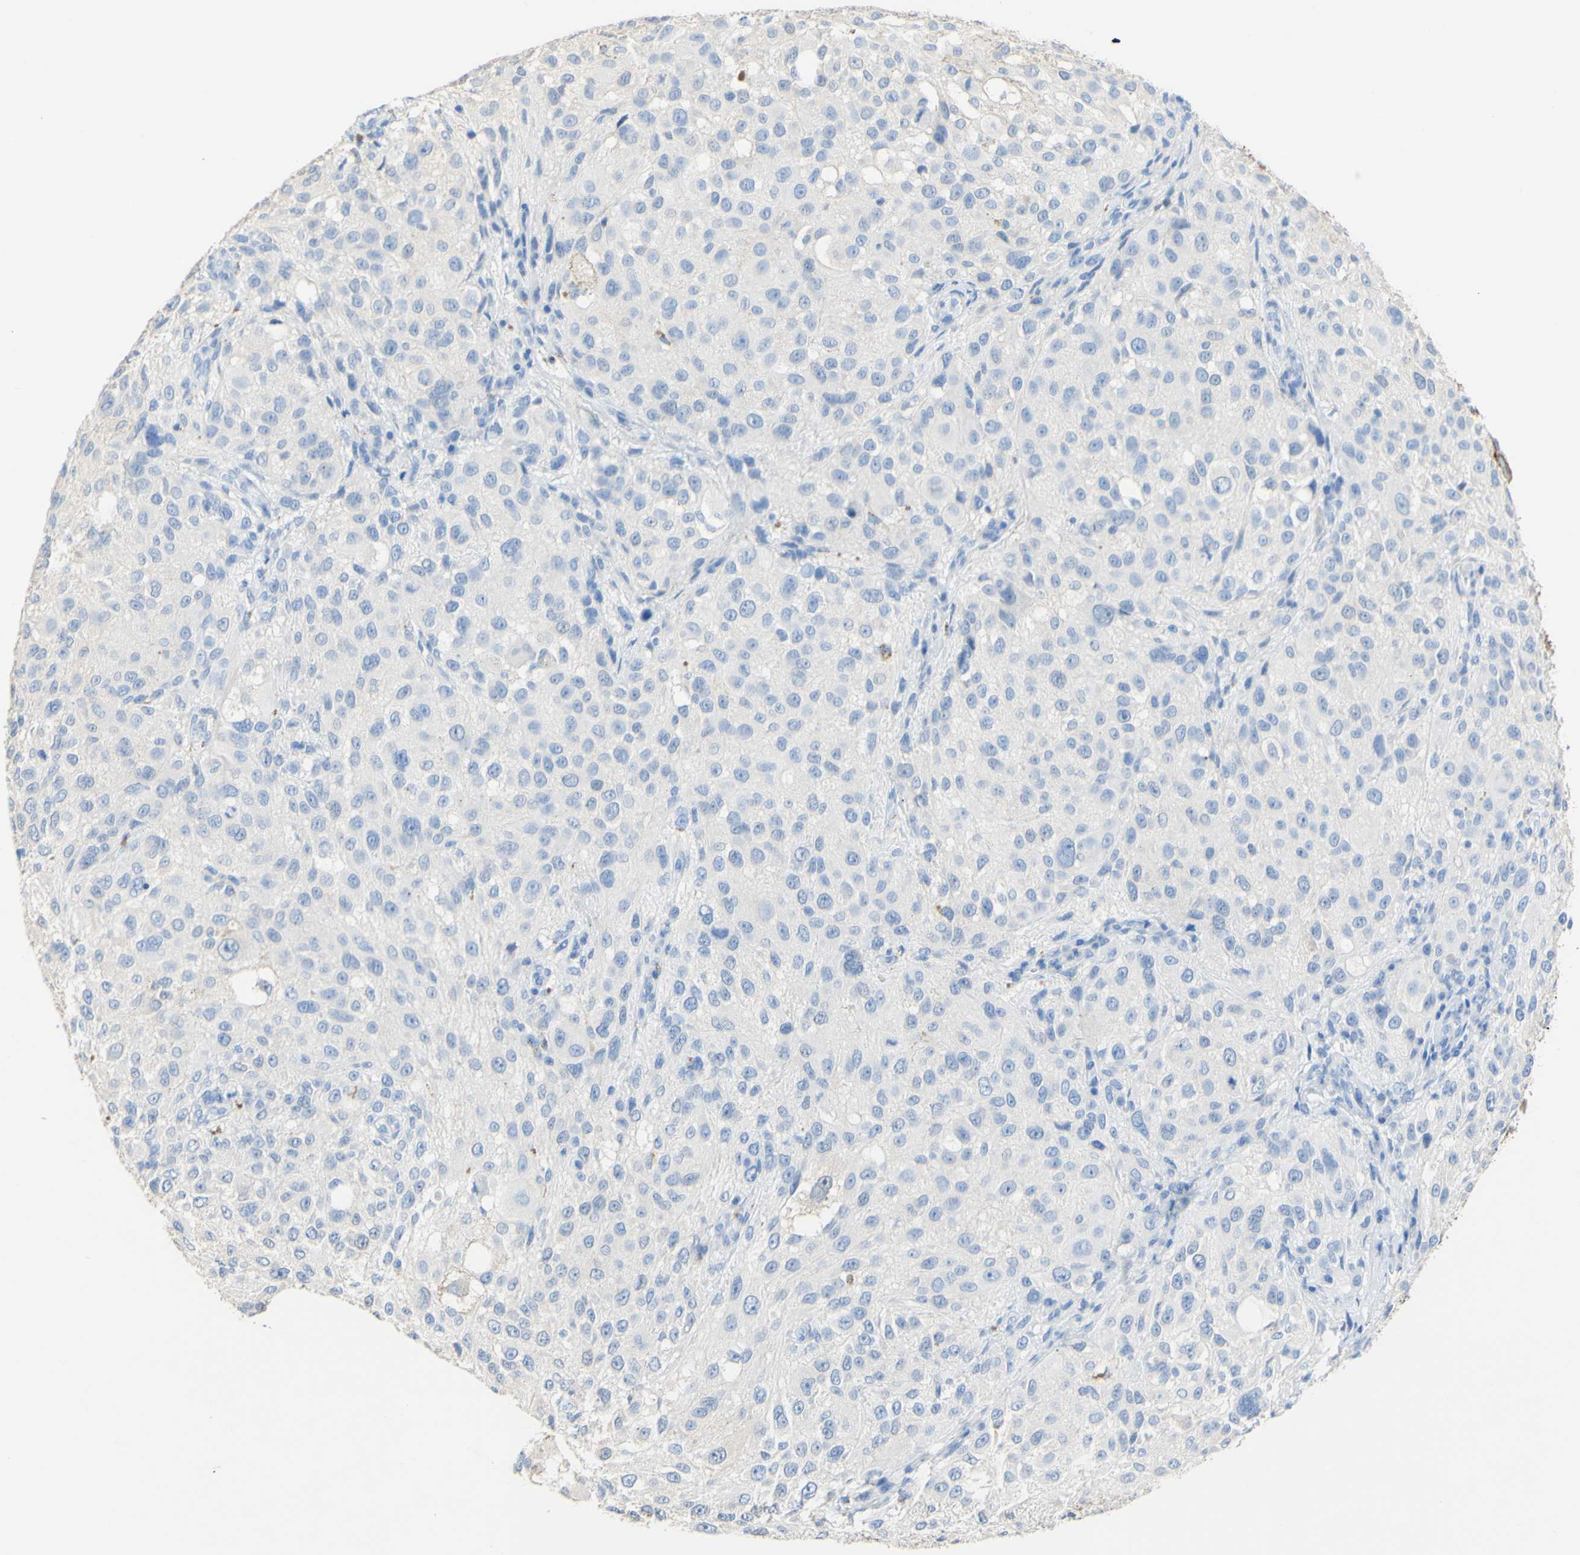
{"staining": {"intensity": "negative", "quantity": "none", "location": "none"}, "tissue": "melanoma", "cell_type": "Tumor cells", "image_type": "cancer", "snomed": [{"axis": "morphology", "description": "Necrosis, NOS"}, {"axis": "morphology", "description": "Malignant melanoma, NOS"}, {"axis": "topography", "description": "Skin"}], "caption": "This histopathology image is of malignant melanoma stained with immunohistochemistry (IHC) to label a protein in brown with the nuclei are counter-stained blue. There is no expression in tumor cells.", "gene": "DSC2", "patient": {"sex": "female", "age": 87}}